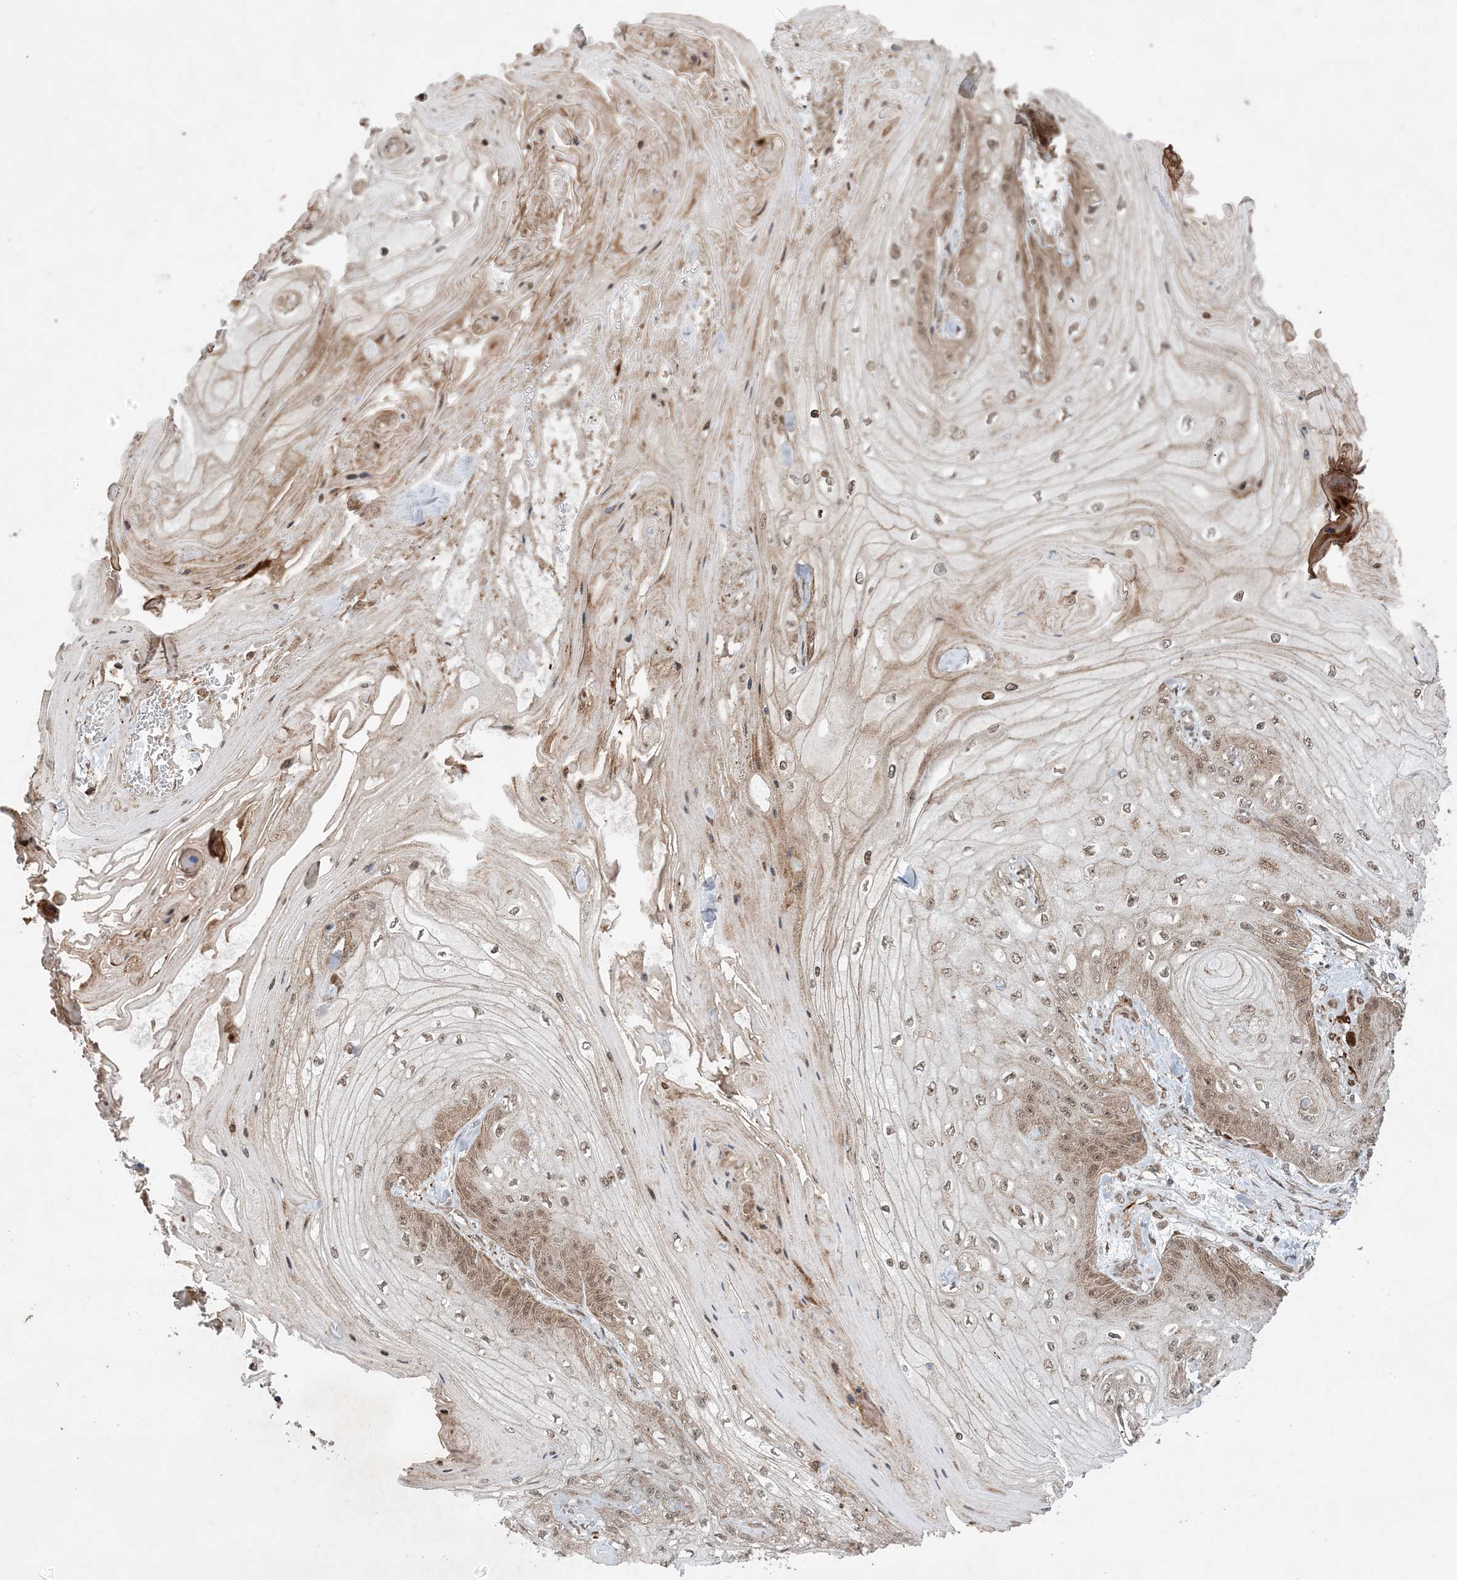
{"staining": {"intensity": "moderate", "quantity": ">75%", "location": "cytoplasmic/membranous,nuclear"}, "tissue": "skin cancer", "cell_type": "Tumor cells", "image_type": "cancer", "snomed": [{"axis": "morphology", "description": "Squamous cell carcinoma, NOS"}, {"axis": "topography", "description": "Skin"}], "caption": "Immunohistochemistry (IHC) (DAB (3,3'-diaminobenzidine)) staining of skin cancer (squamous cell carcinoma) exhibits moderate cytoplasmic/membranous and nuclear protein expression in approximately >75% of tumor cells.", "gene": "ZNF511", "patient": {"sex": "male", "age": 74}}